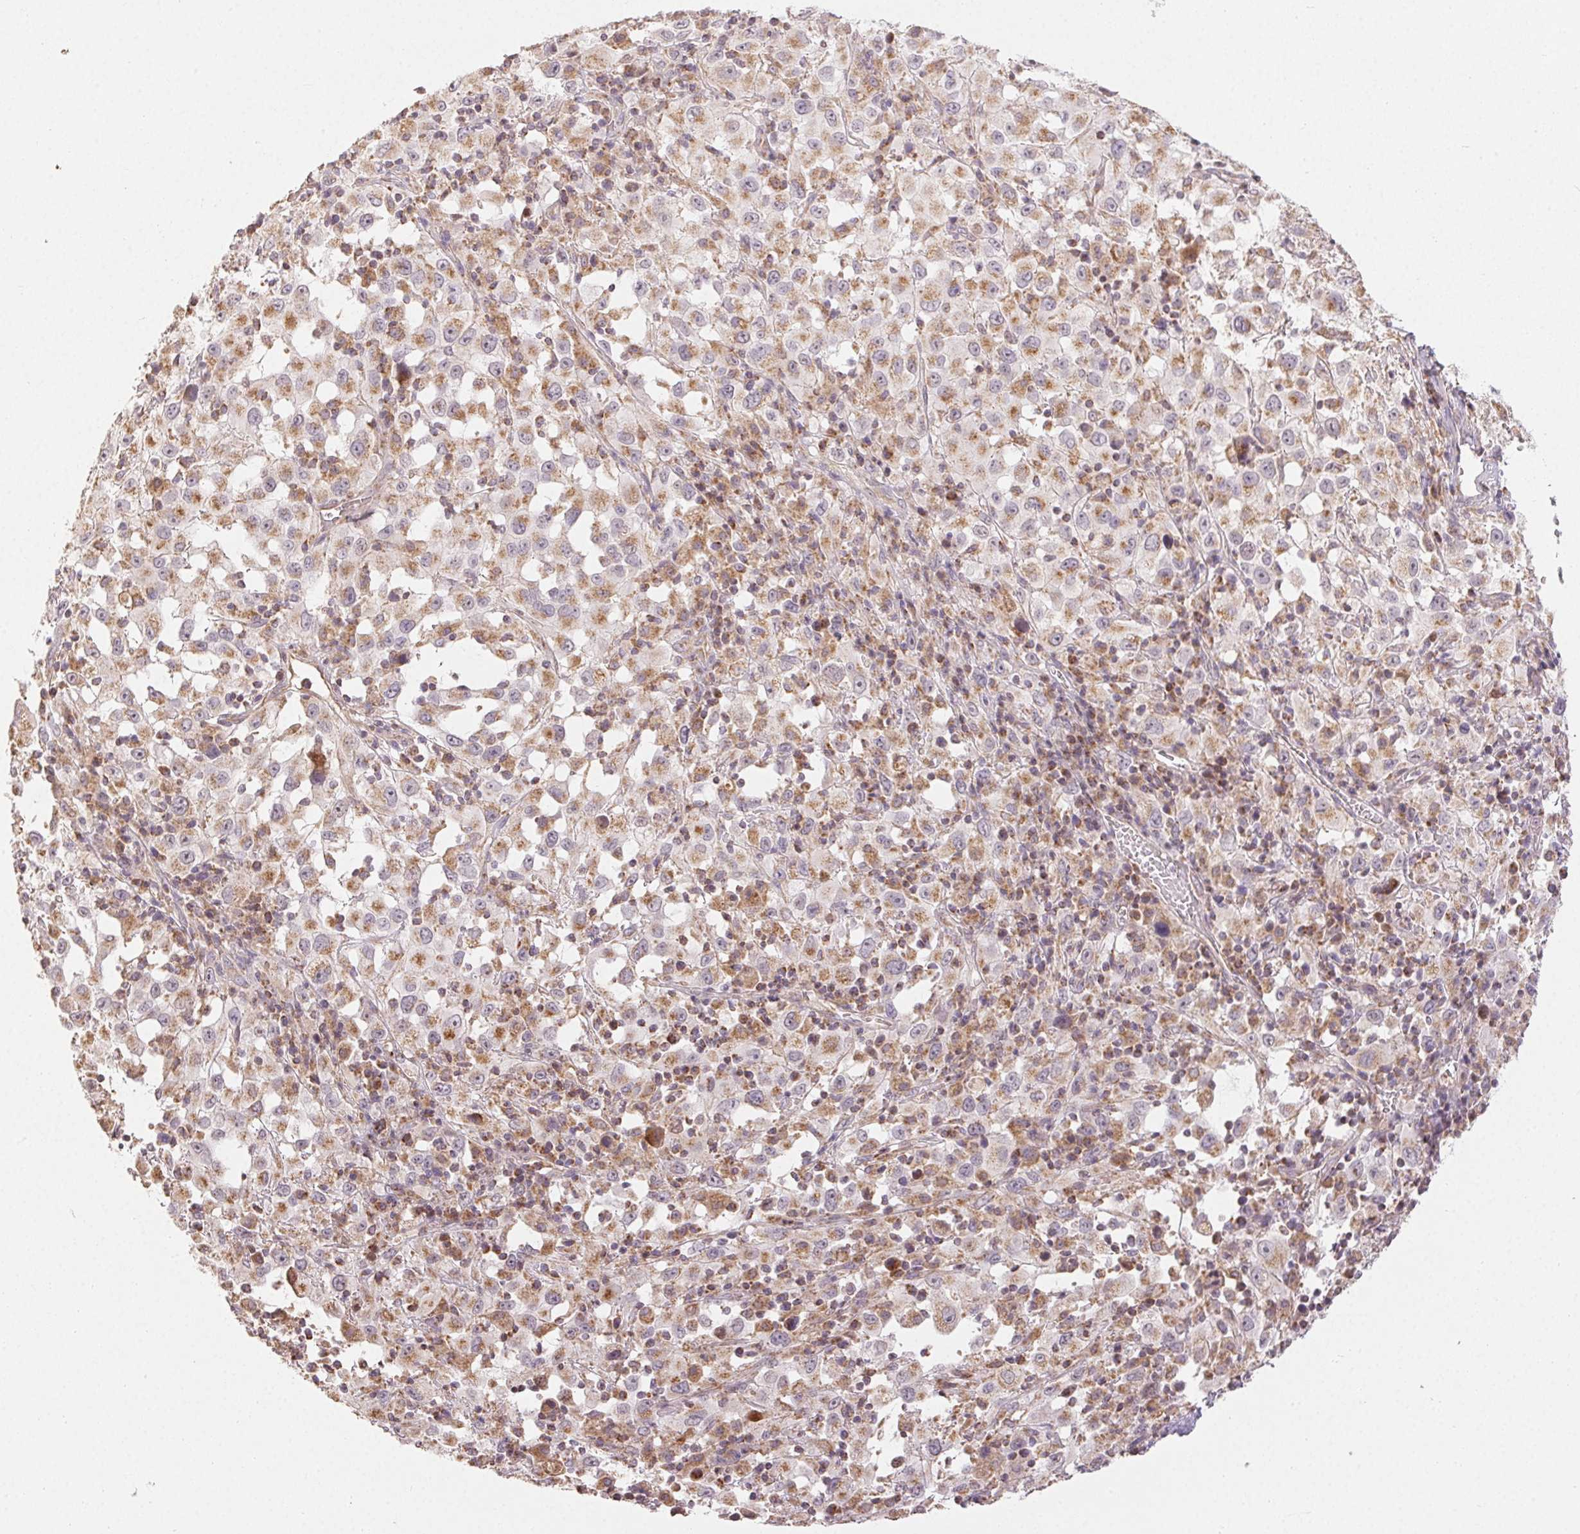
{"staining": {"intensity": "moderate", "quantity": ">75%", "location": "cytoplasmic/membranous"}, "tissue": "melanoma", "cell_type": "Tumor cells", "image_type": "cancer", "snomed": [{"axis": "morphology", "description": "Malignant melanoma, Metastatic site"}, {"axis": "topography", "description": "Soft tissue"}], "caption": "IHC image of melanoma stained for a protein (brown), which shows medium levels of moderate cytoplasmic/membranous positivity in approximately >75% of tumor cells.", "gene": "CLASP1", "patient": {"sex": "male", "age": 50}}